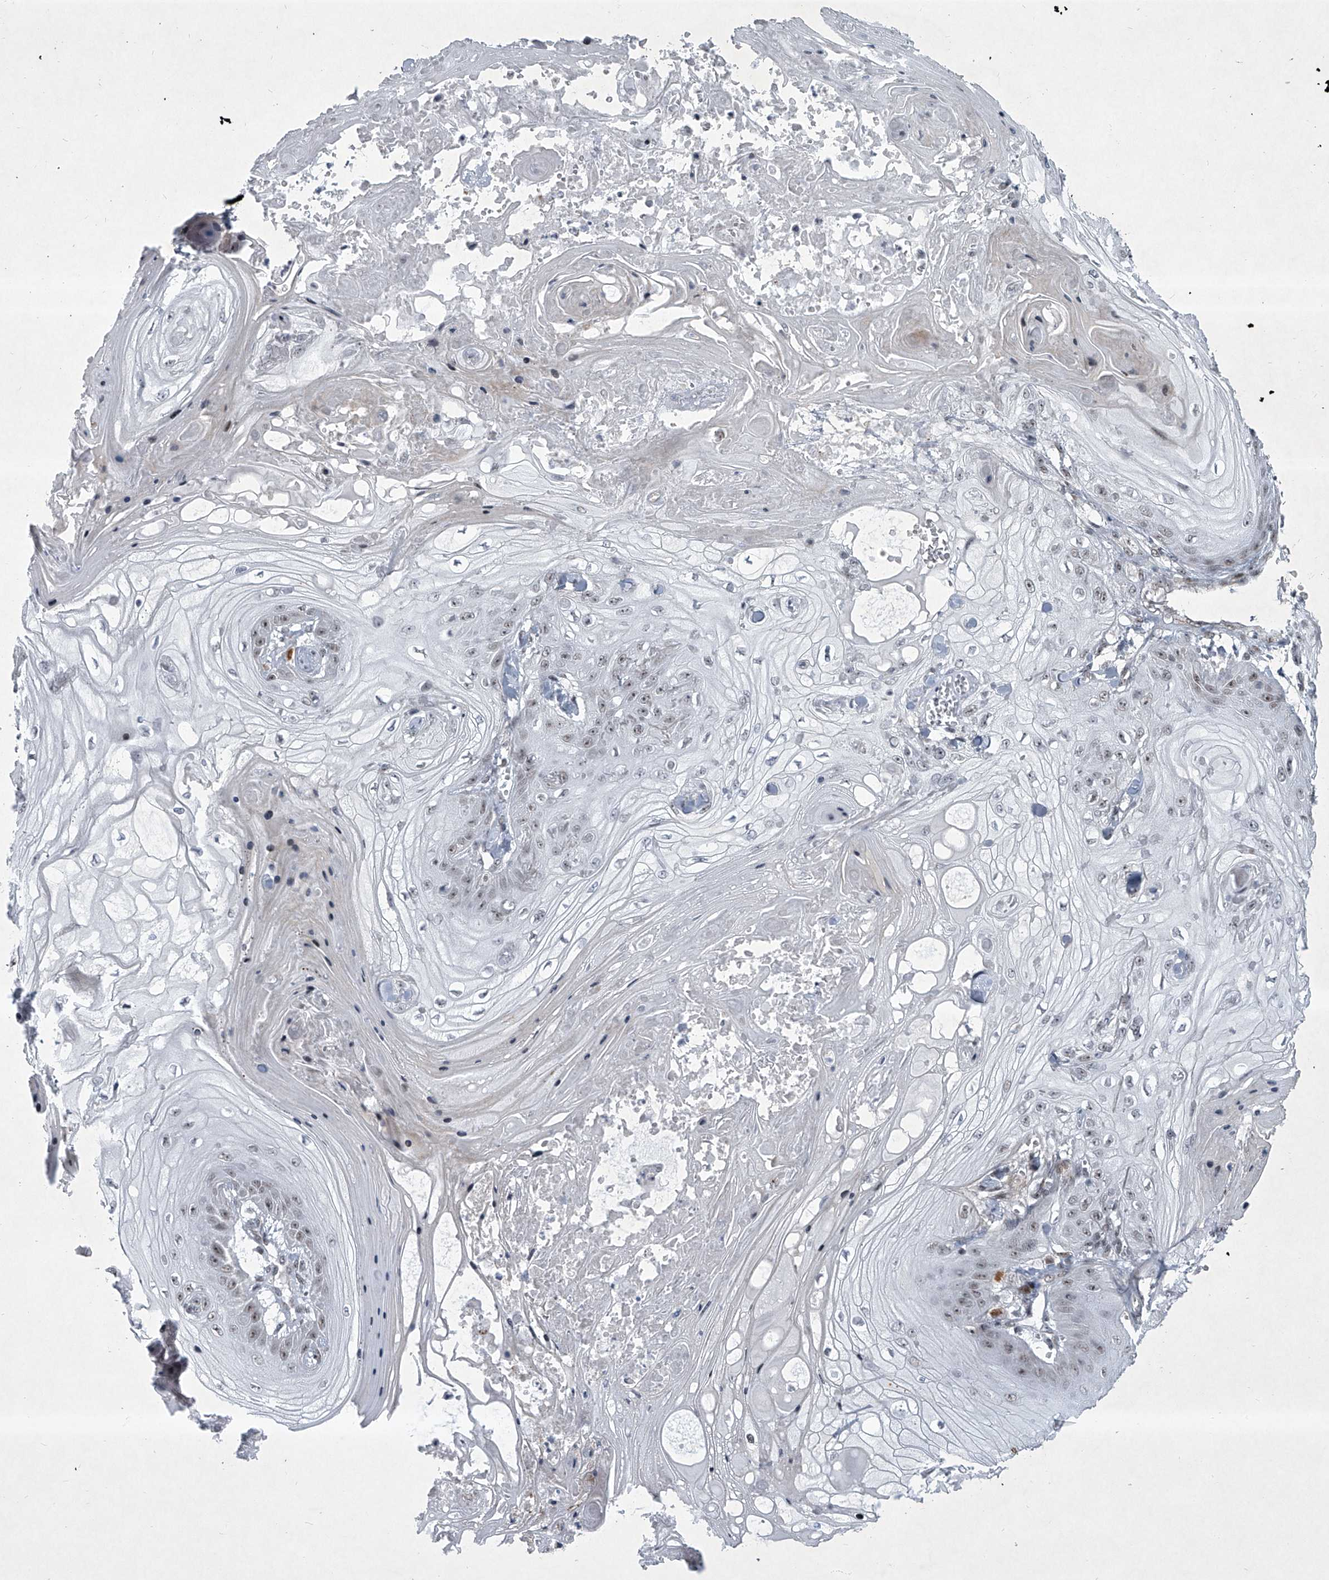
{"staining": {"intensity": "negative", "quantity": "none", "location": "none"}, "tissue": "skin cancer", "cell_type": "Tumor cells", "image_type": "cancer", "snomed": [{"axis": "morphology", "description": "Squamous cell carcinoma, NOS"}, {"axis": "topography", "description": "Skin"}], "caption": "Tumor cells are negative for brown protein staining in skin cancer (squamous cell carcinoma).", "gene": "MLLT1", "patient": {"sex": "male", "age": 74}}